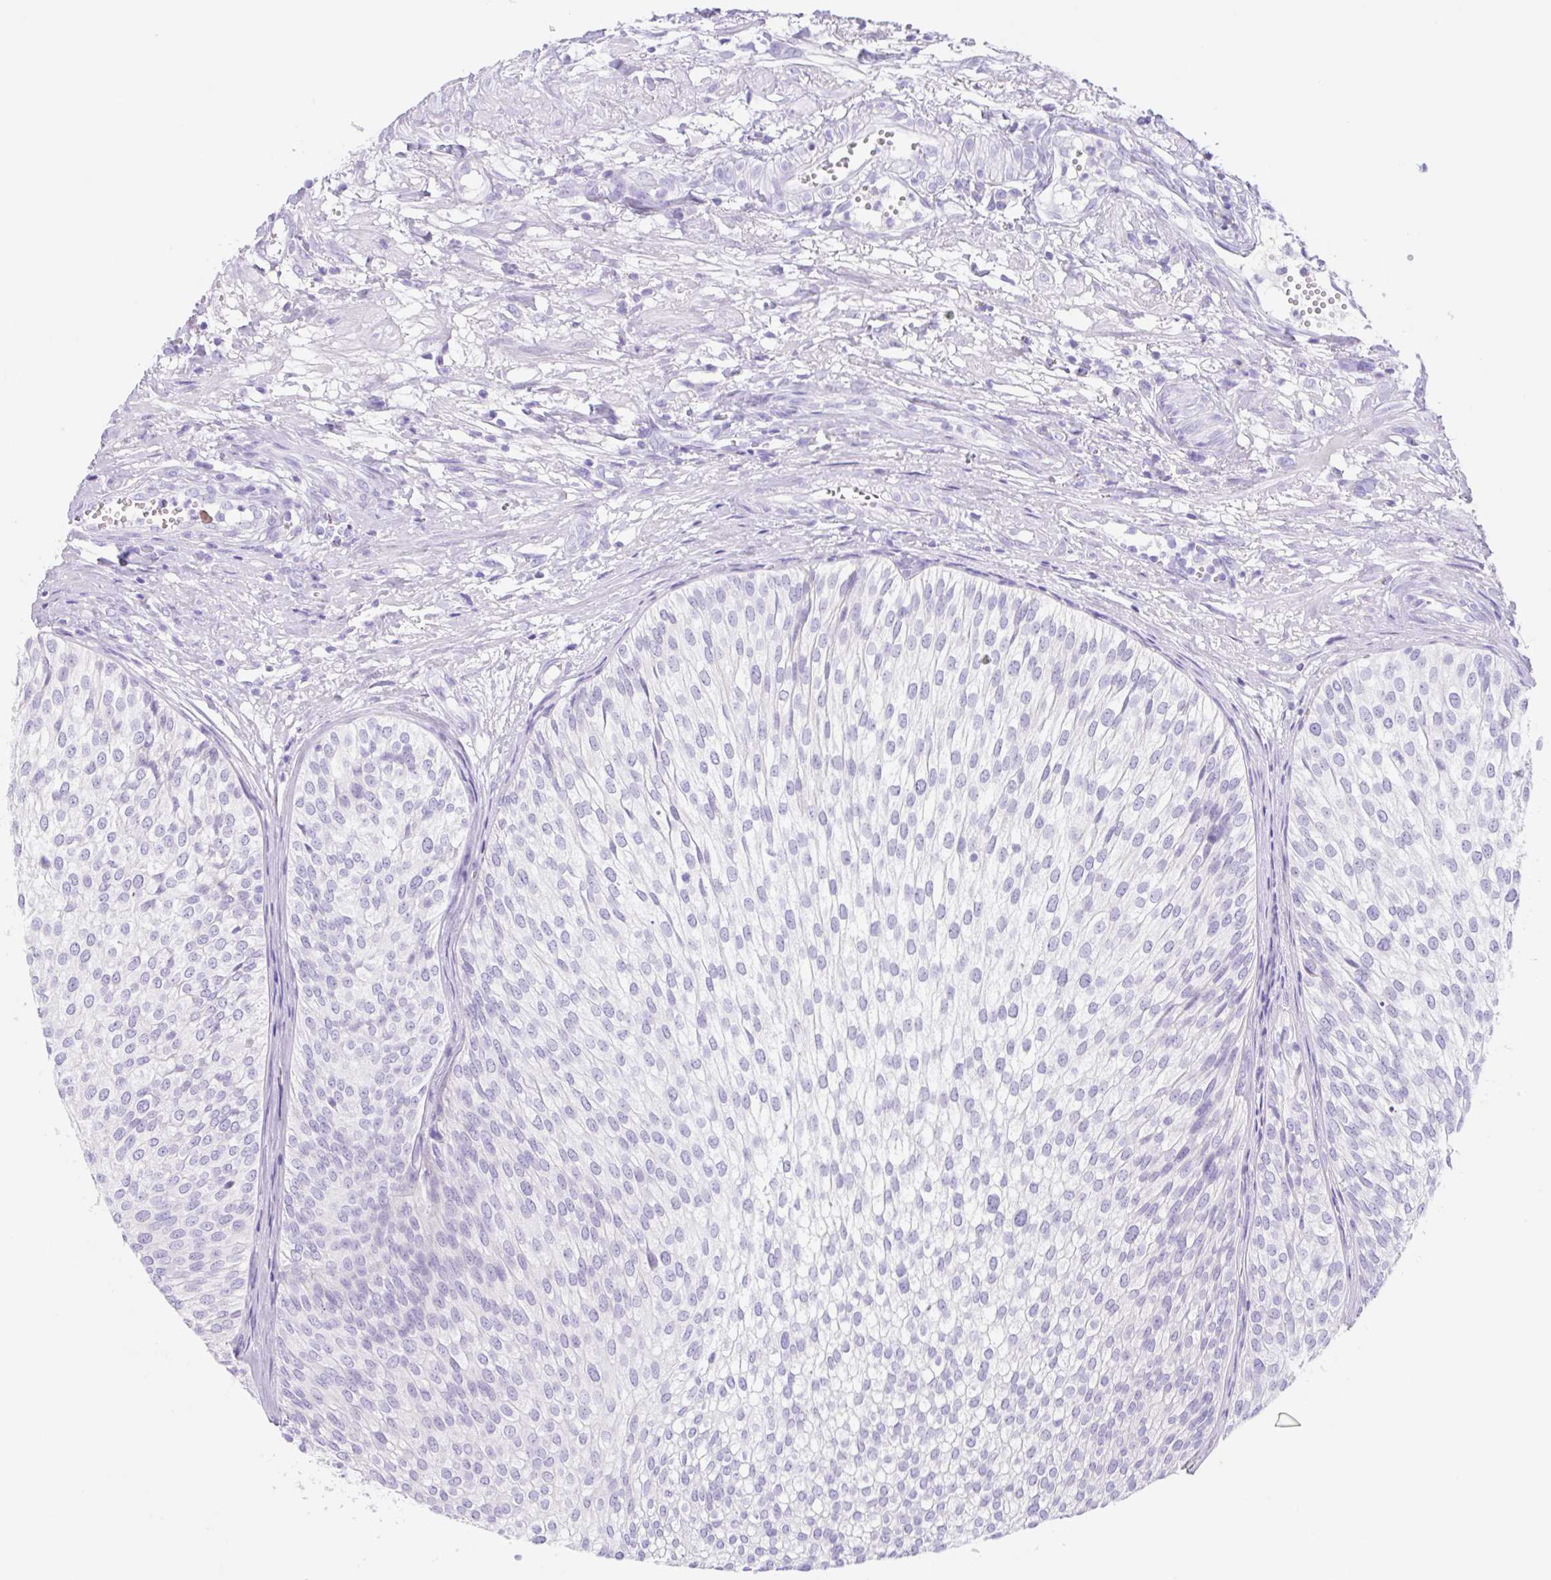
{"staining": {"intensity": "negative", "quantity": "none", "location": "none"}, "tissue": "urothelial cancer", "cell_type": "Tumor cells", "image_type": "cancer", "snomed": [{"axis": "morphology", "description": "Urothelial carcinoma, Low grade"}, {"axis": "topography", "description": "Urinary bladder"}], "caption": "Immunohistochemistry histopathology image of urothelial cancer stained for a protein (brown), which reveals no staining in tumor cells.", "gene": "KLK8", "patient": {"sex": "male", "age": 91}}